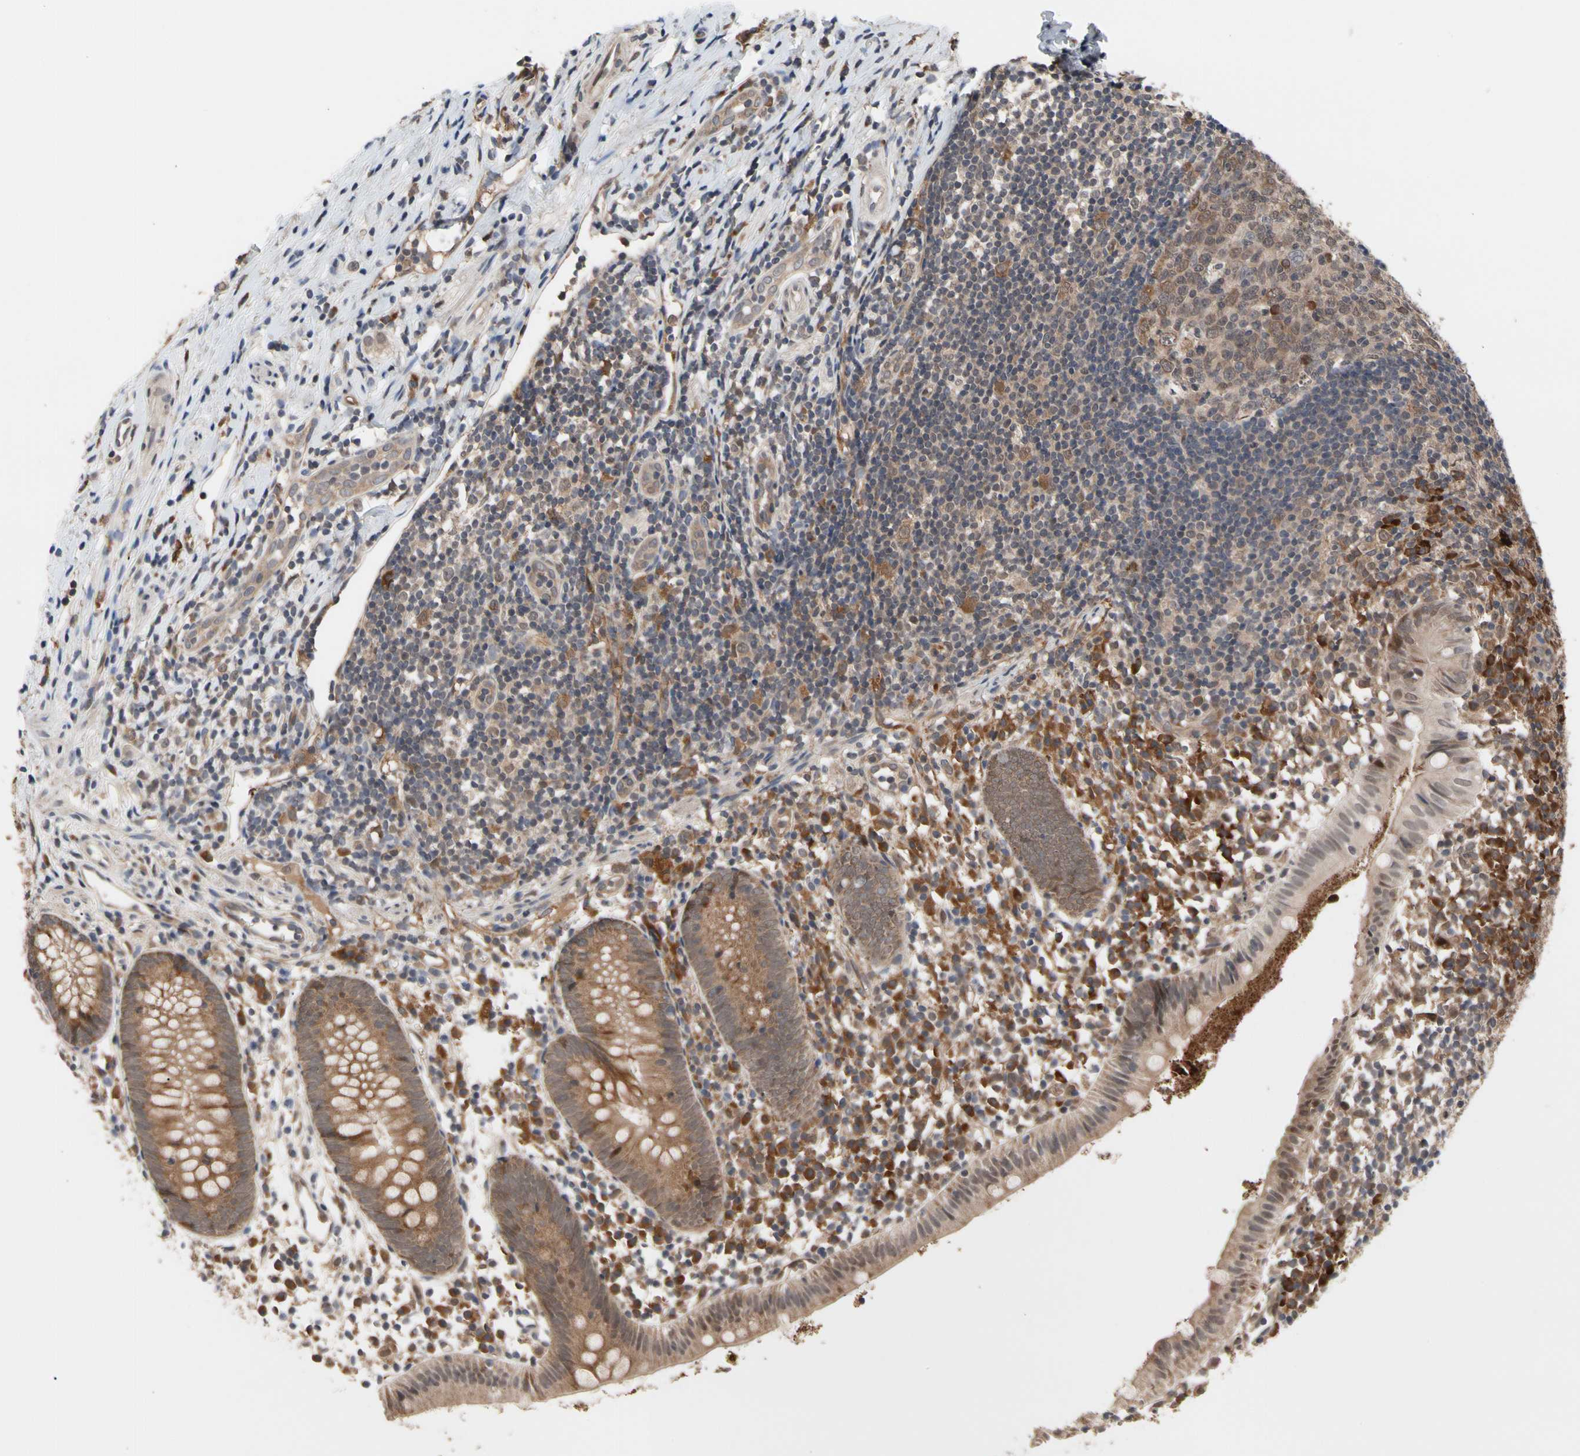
{"staining": {"intensity": "moderate", "quantity": ">75%", "location": "cytoplasmic/membranous"}, "tissue": "appendix", "cell_type": "Glandular cells", "image_type": "normal", "snomed": [{"axis": "morphology", "description": "Normal tissue, NOS"}, {"axis": "topography", "description": "Appendix"}], "caption": "This histopathology image demonstrates normal appendix stained with immunohistochemistry to label a protein in brown. The cytoplasmic/membranous of glandular cells show moderate positivity for the protein. Nuclei are counter-stained blue.", "gene": "CYTIP", "patient": {"sex": "female", "age": 20}}